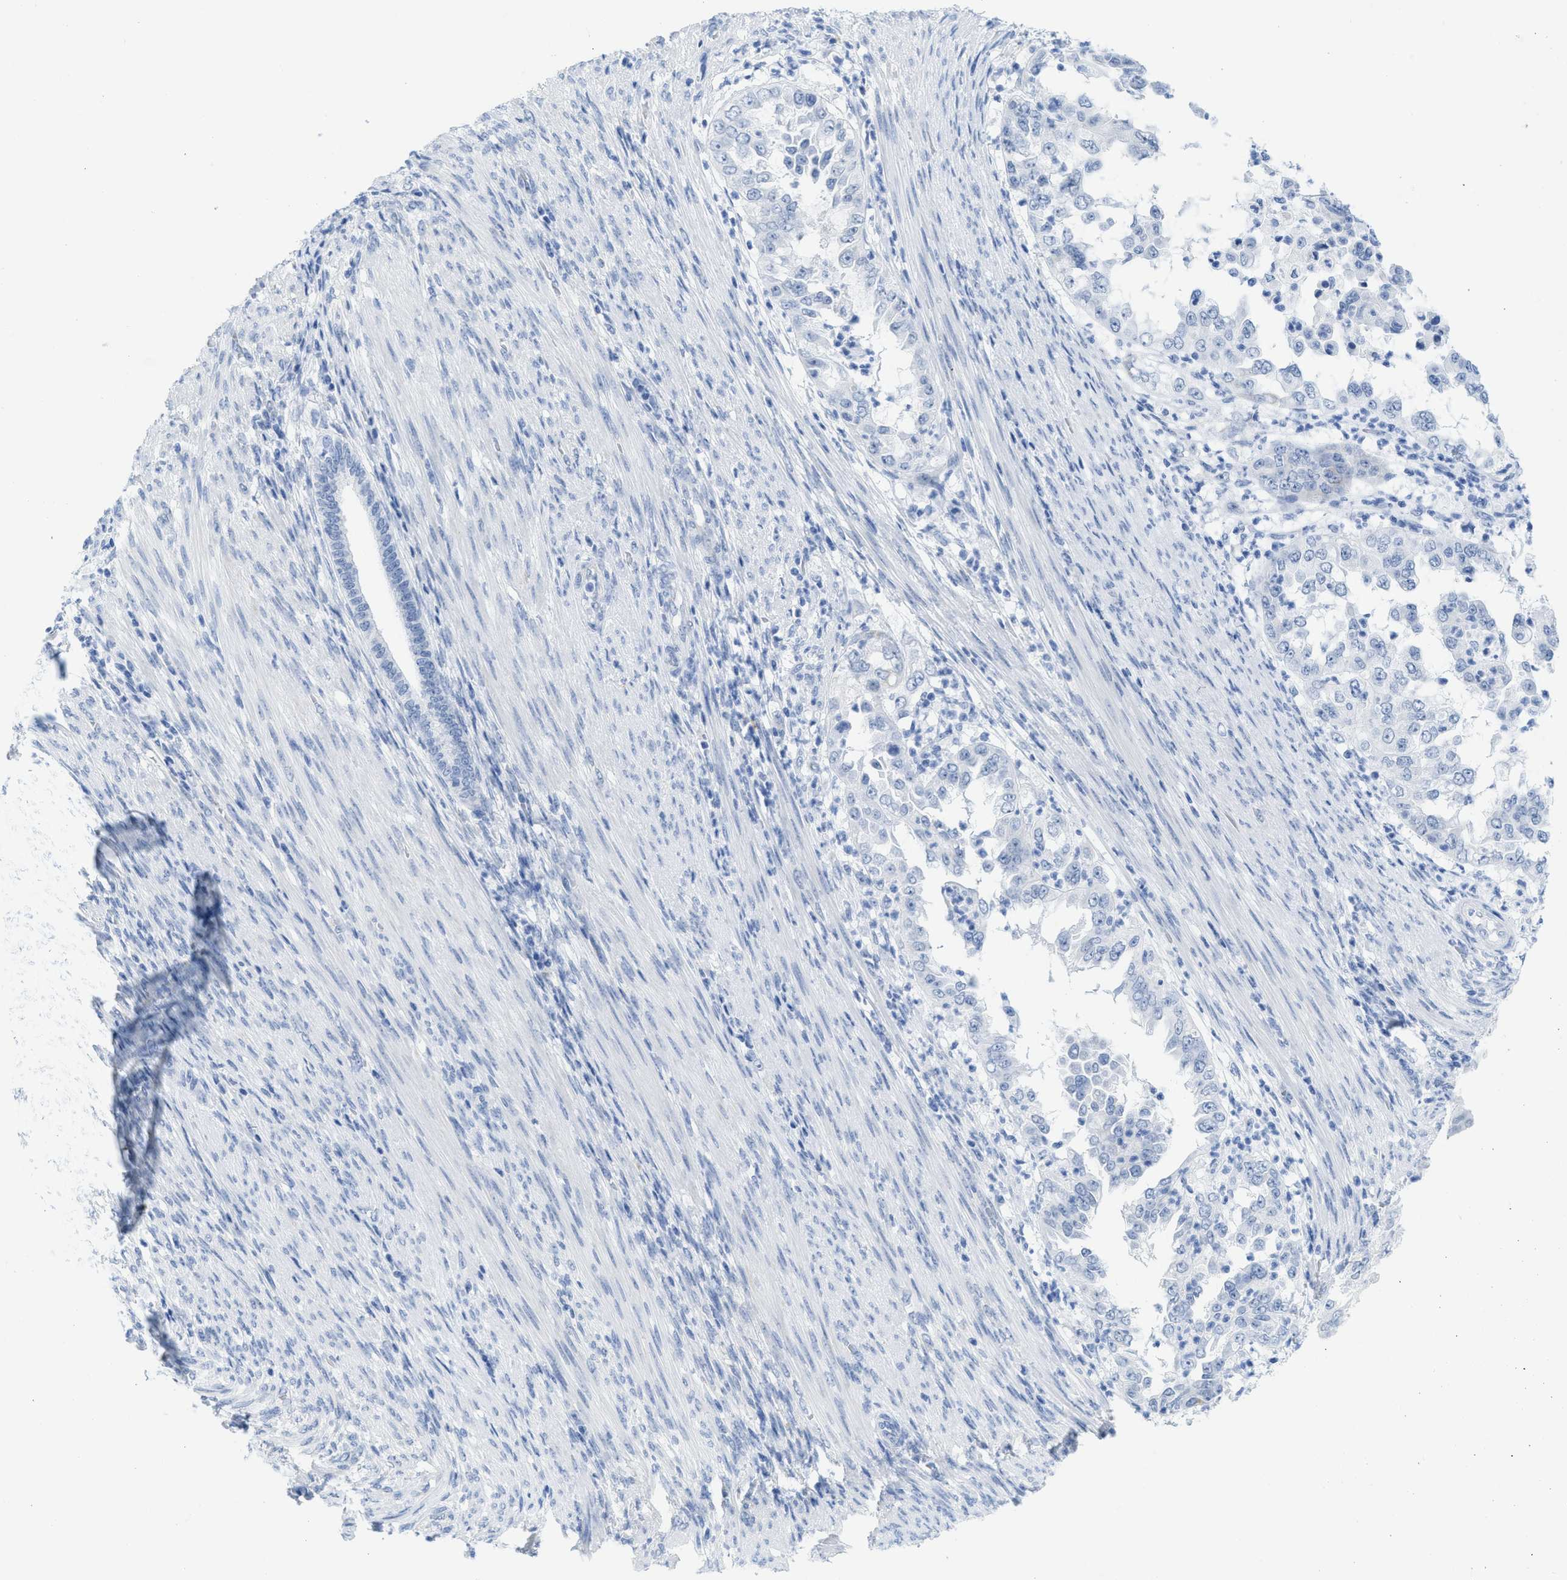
{"staining": {"intensity": "negative", "quantity": "none", "location": "none"}, "tissue": "endometrial cancer", "cell_type": "Tumor cells", "image_type": "cancer", "snomed": [{"axis": "morphology", "description": "Adenocarcinoma, NOS"}, {"axis": "topography", "description": "Endometrium"}], "caption": "Human endometrial cancer (adenocarcinoma) stained for a protein using IHC displays no positivity in tumor cells.", "gene": "WDR4", "patient": {"sex": "female", "age": 85}}